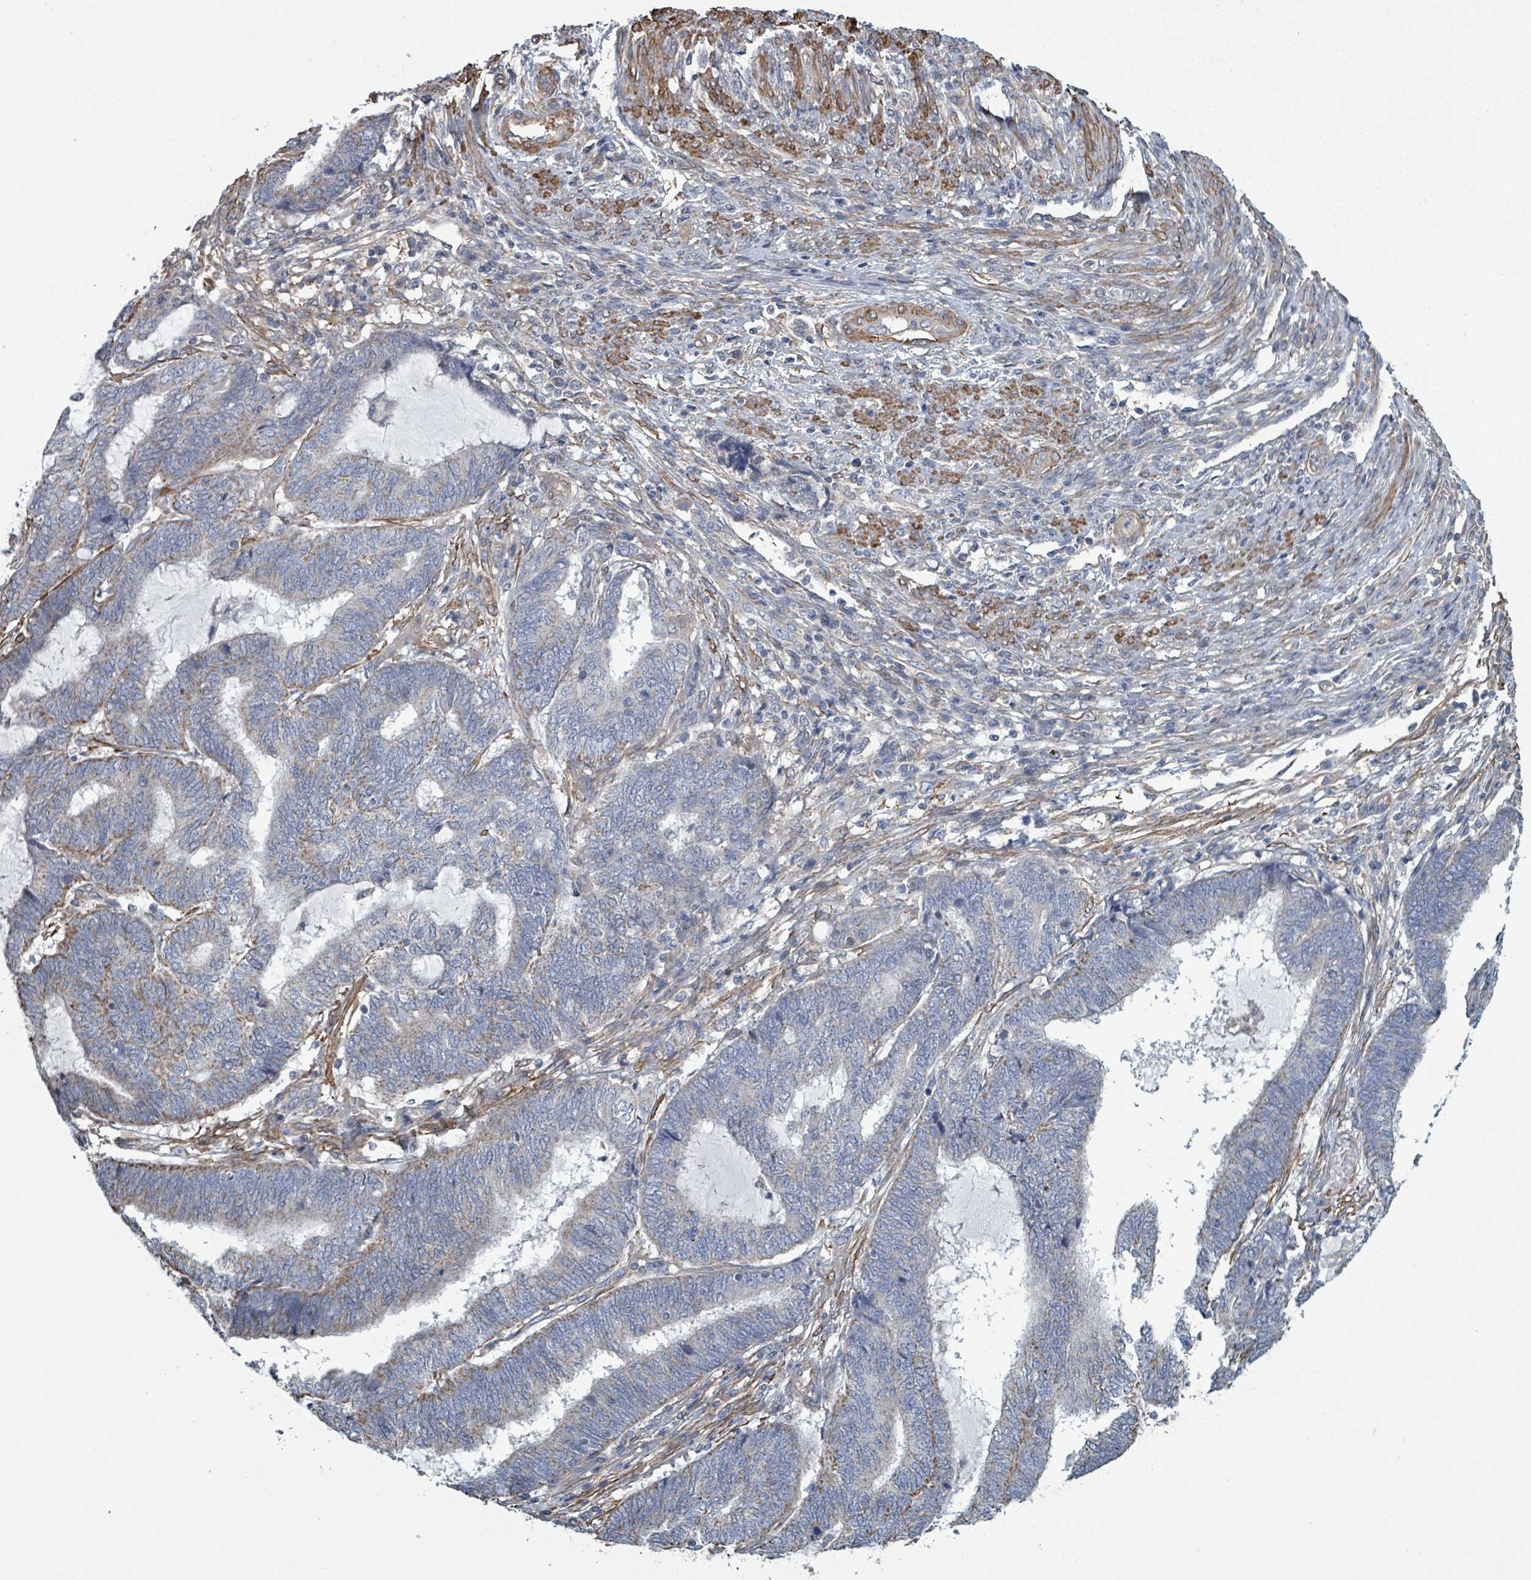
{"staining": {"intensity": "weak", "quantity": "25%-75%", "location": "cytoplasmic/membranous"}, "tissue": "endometrial cancer", "cell_type": "Tumor cells", "image_type": "cancer", "snomed": [{"axis": "morphology", "description": "Adenocarcinoma, NOS"}, {"axis": "topography", "description": "Uterus"}, {"axis": "topography", "description": "Endometrium"}], "caption": "About 25%-75% of tumor cells in human adenocarcinoma (endometrial) reveal weak cytoplasmic/membranous protein positivity as visualized by brown immunohistochemical staining.", "gene": "ADCK1", "patient": {"sex": "female", "age": 70}}